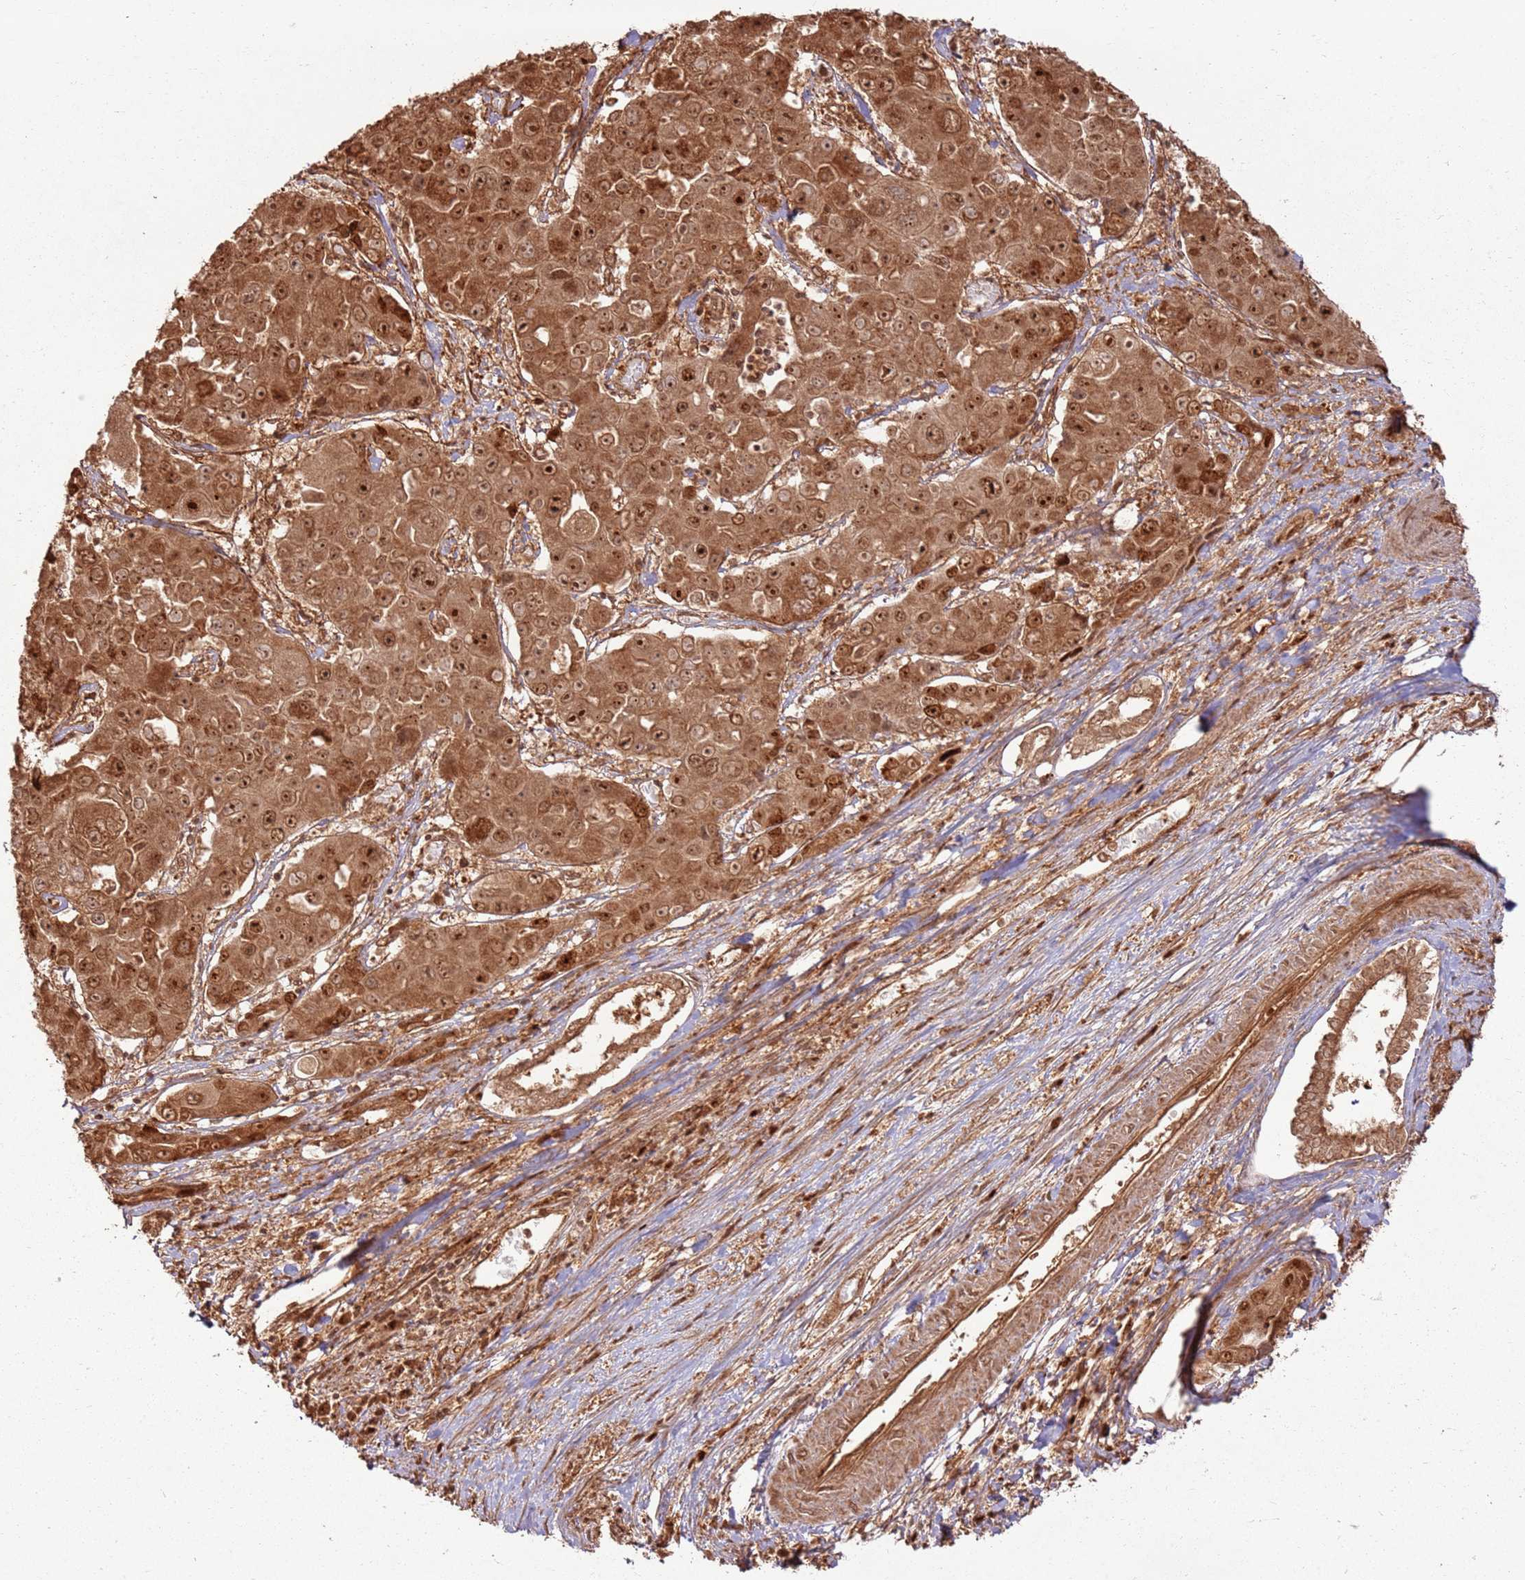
{"staining": {"intensity": "strong", "quantity": ">75%", "location": "cytoplasmic/membranous,nuclear"}, "tissue": "liver cancer", "cell_type": "Tumor cells", "image_type": "cancer", "snomed": [{"axis": "morphology", "description": "Cholangiocarcinoma"}, {"axis": "topography", "description": "Liver"}], "caption": "An image of liver cancer stained for a protein displays strong cytoplasmic/membranous and nuclear brown staining in tumor cells. (DAB (3,3'-diaminobenzidine) = brown stain, brightfield microscopy at high magnification).", "gene": "TBC1D13", "patient": {"sex": "male", "age": 67}}